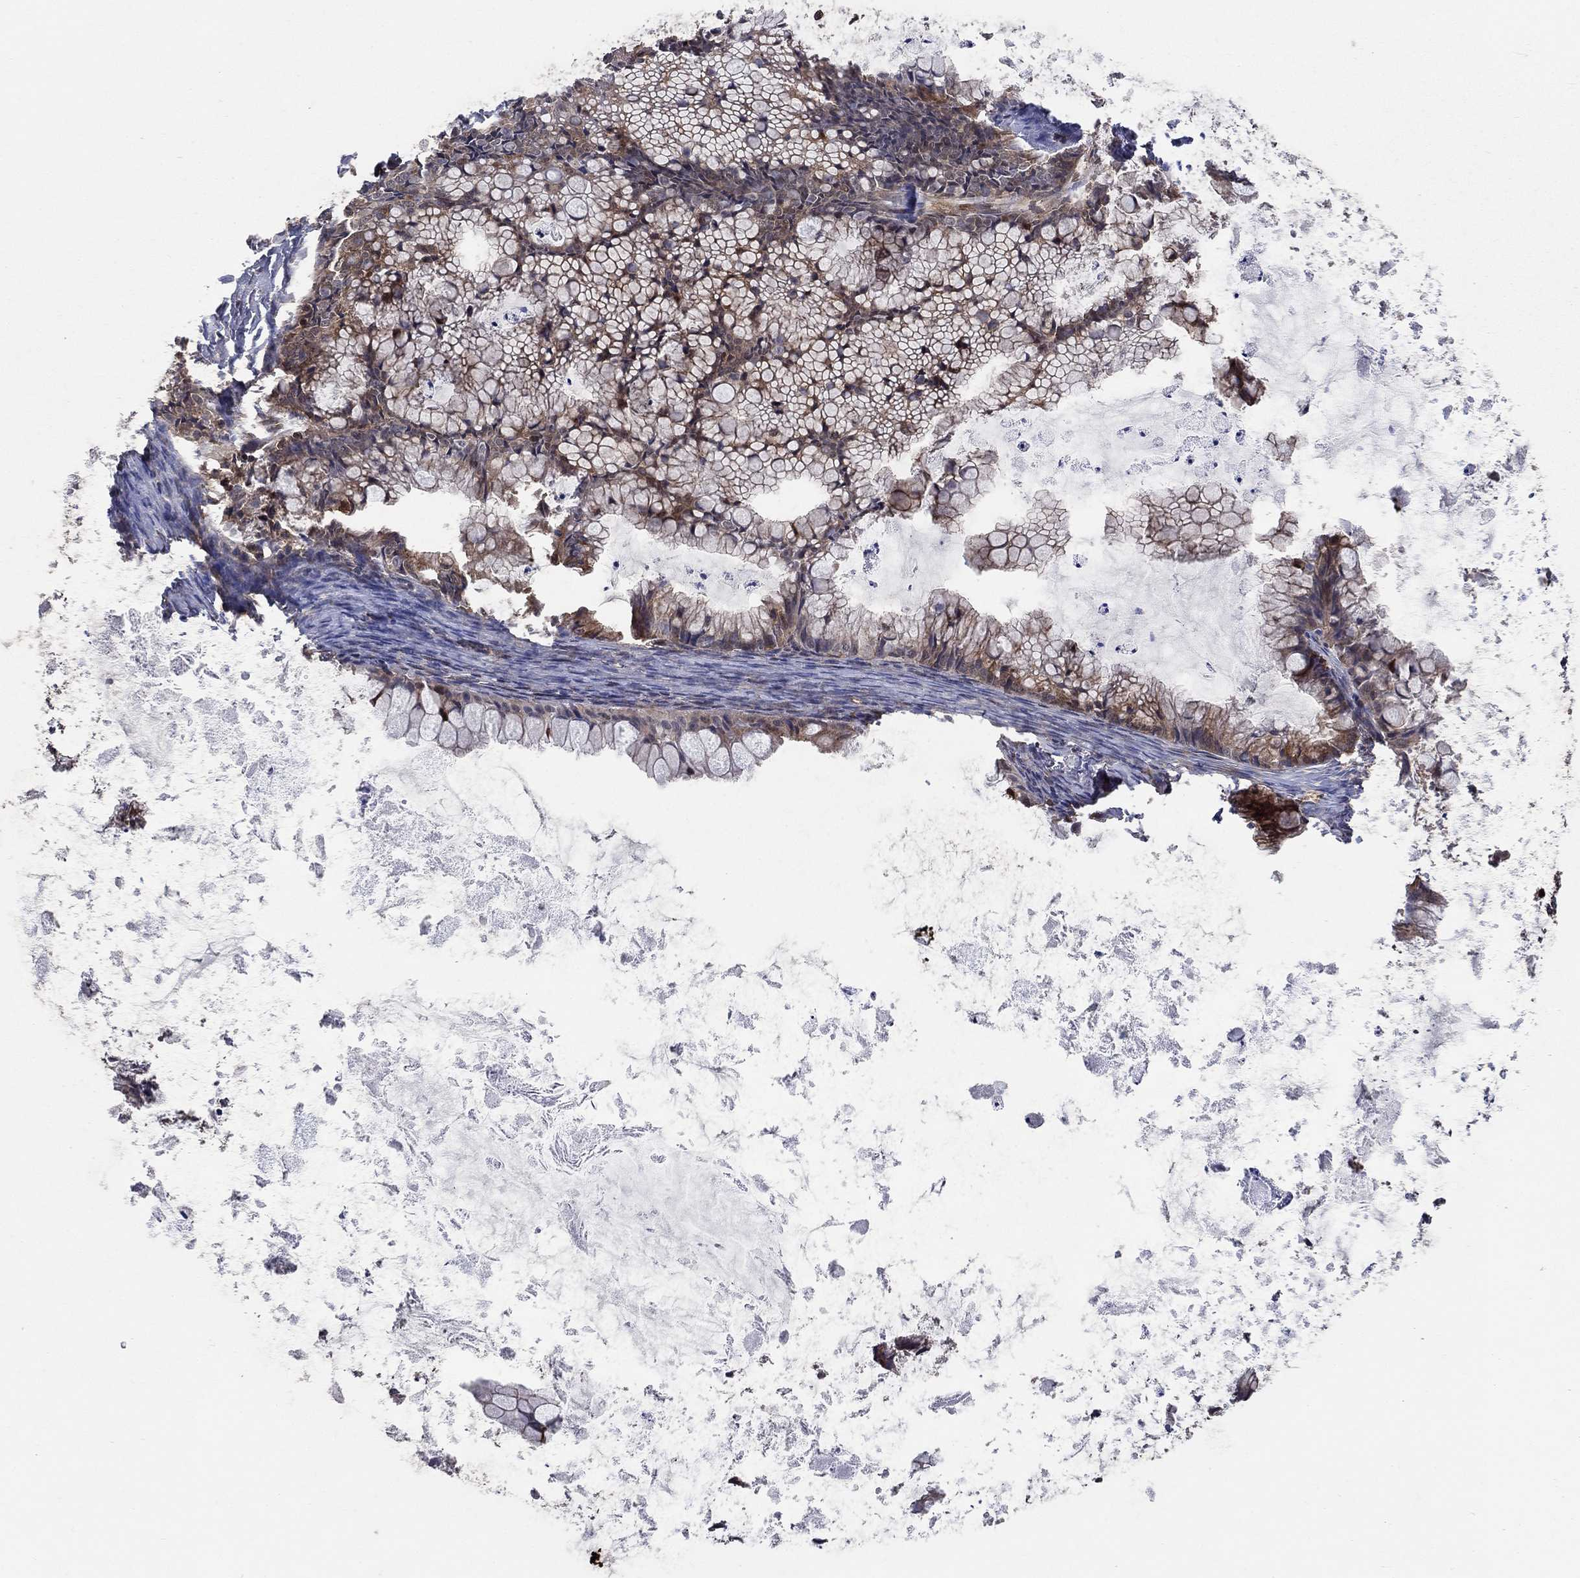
{"staining": {"intensity": "weak", "quantity": "25%-75%", "location": "cytoplasmic/membranous"}, "tissue": "ovarian cancer", "cell_type": "Tumor cells", "image_type": "cancer", "snomed": [{"axis": "morphology", "description": "Cystadenocarcinoma, mucinous, NOS"}, {"axis": "topography", "description": "Ovary"}], "caption": "A high-resolution histopathology image shows immunohistochemistry staining of ovarian cancer (mucinous cystadenocarcinoma), which reveals weak cytoplasmic/membranous staining in approximately 25%-75% of tumor cells. (brown staining indicates protein expression, while blue staining denotes nuclei).", "gene": "AGFG2", "patient": {"sex": "female", "age": 35}}